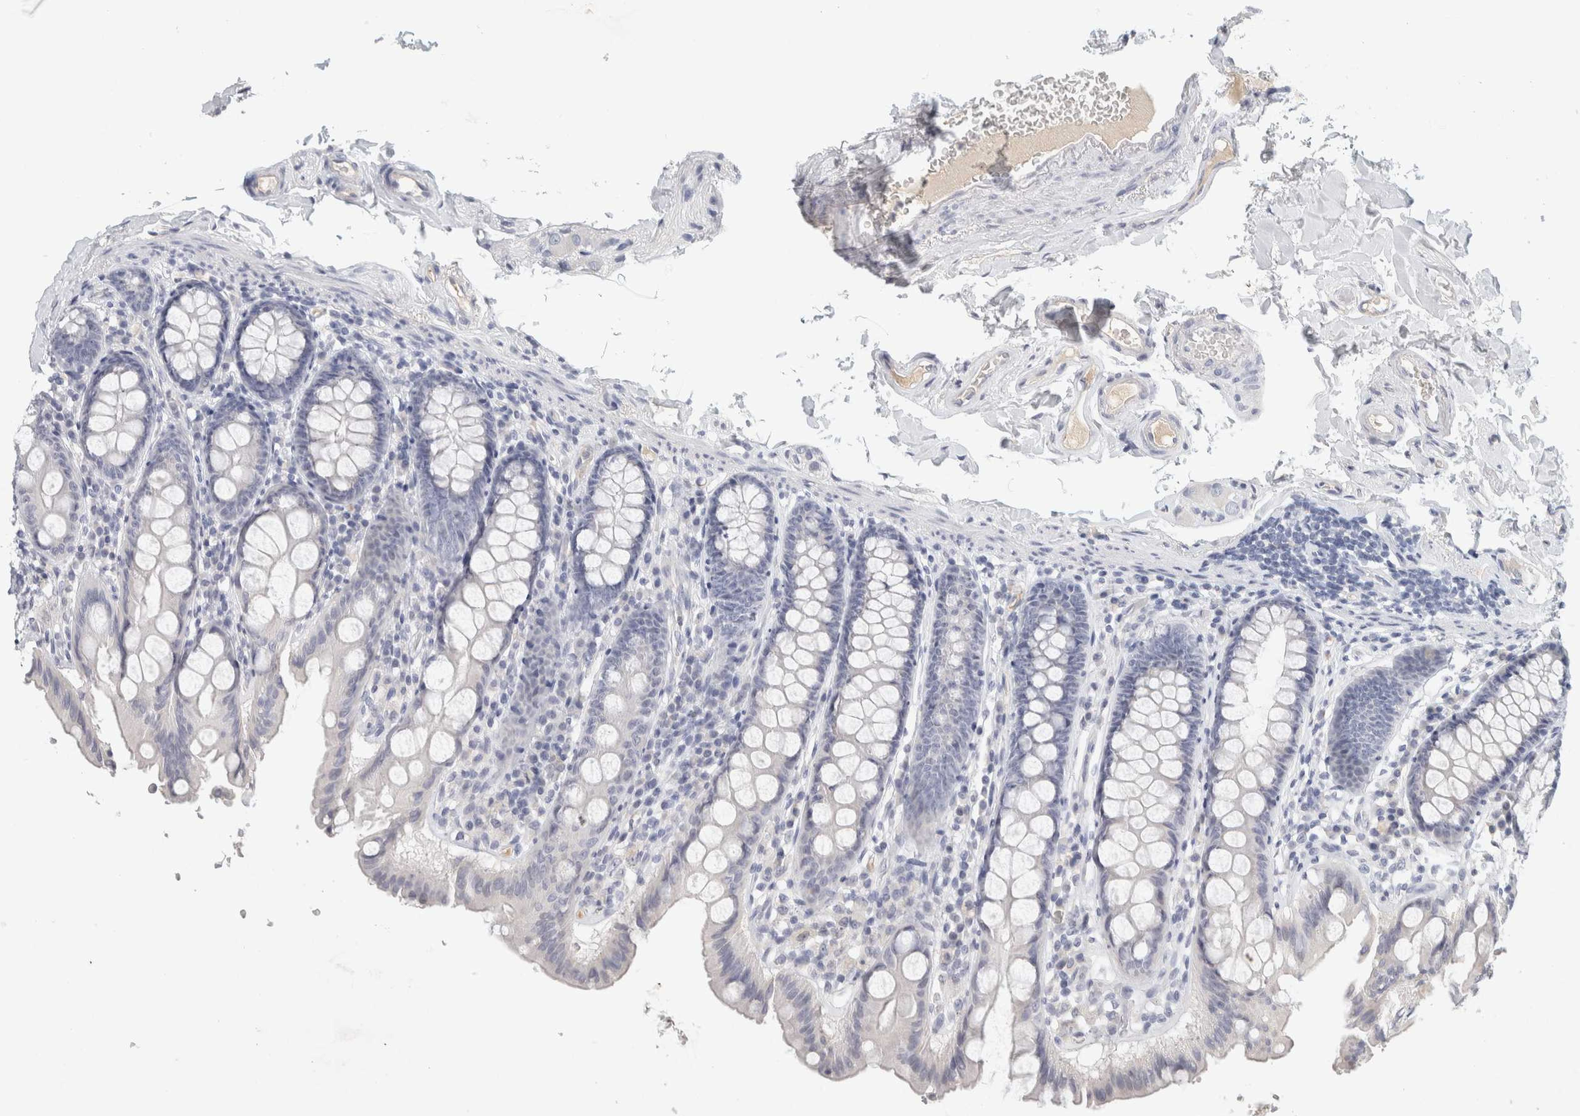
{"staining": {"intensity": "negative", "quantity": "none", "location": "none"}, "tissue": "colon", "cell_type": "Endothelial cells", "image_type": "normal", "snomed": [{"axis": "morphology", "description": "Normal tissue, NOS"}, {"axis": "topography", "description": "Colon"}, {"axis": "topography", "description": "Peripheral nerve tissue"}], "caption": "Immunohistochemical staining of normal human colon shows no significant positivity in endothelial cells. (DAB (3,3'-diaminobenzidine) immunohistochemistry (IHC) with hematoxylin counter stain).", "gene": "STK31", "patient": {"sex": "female", "age": 61}}